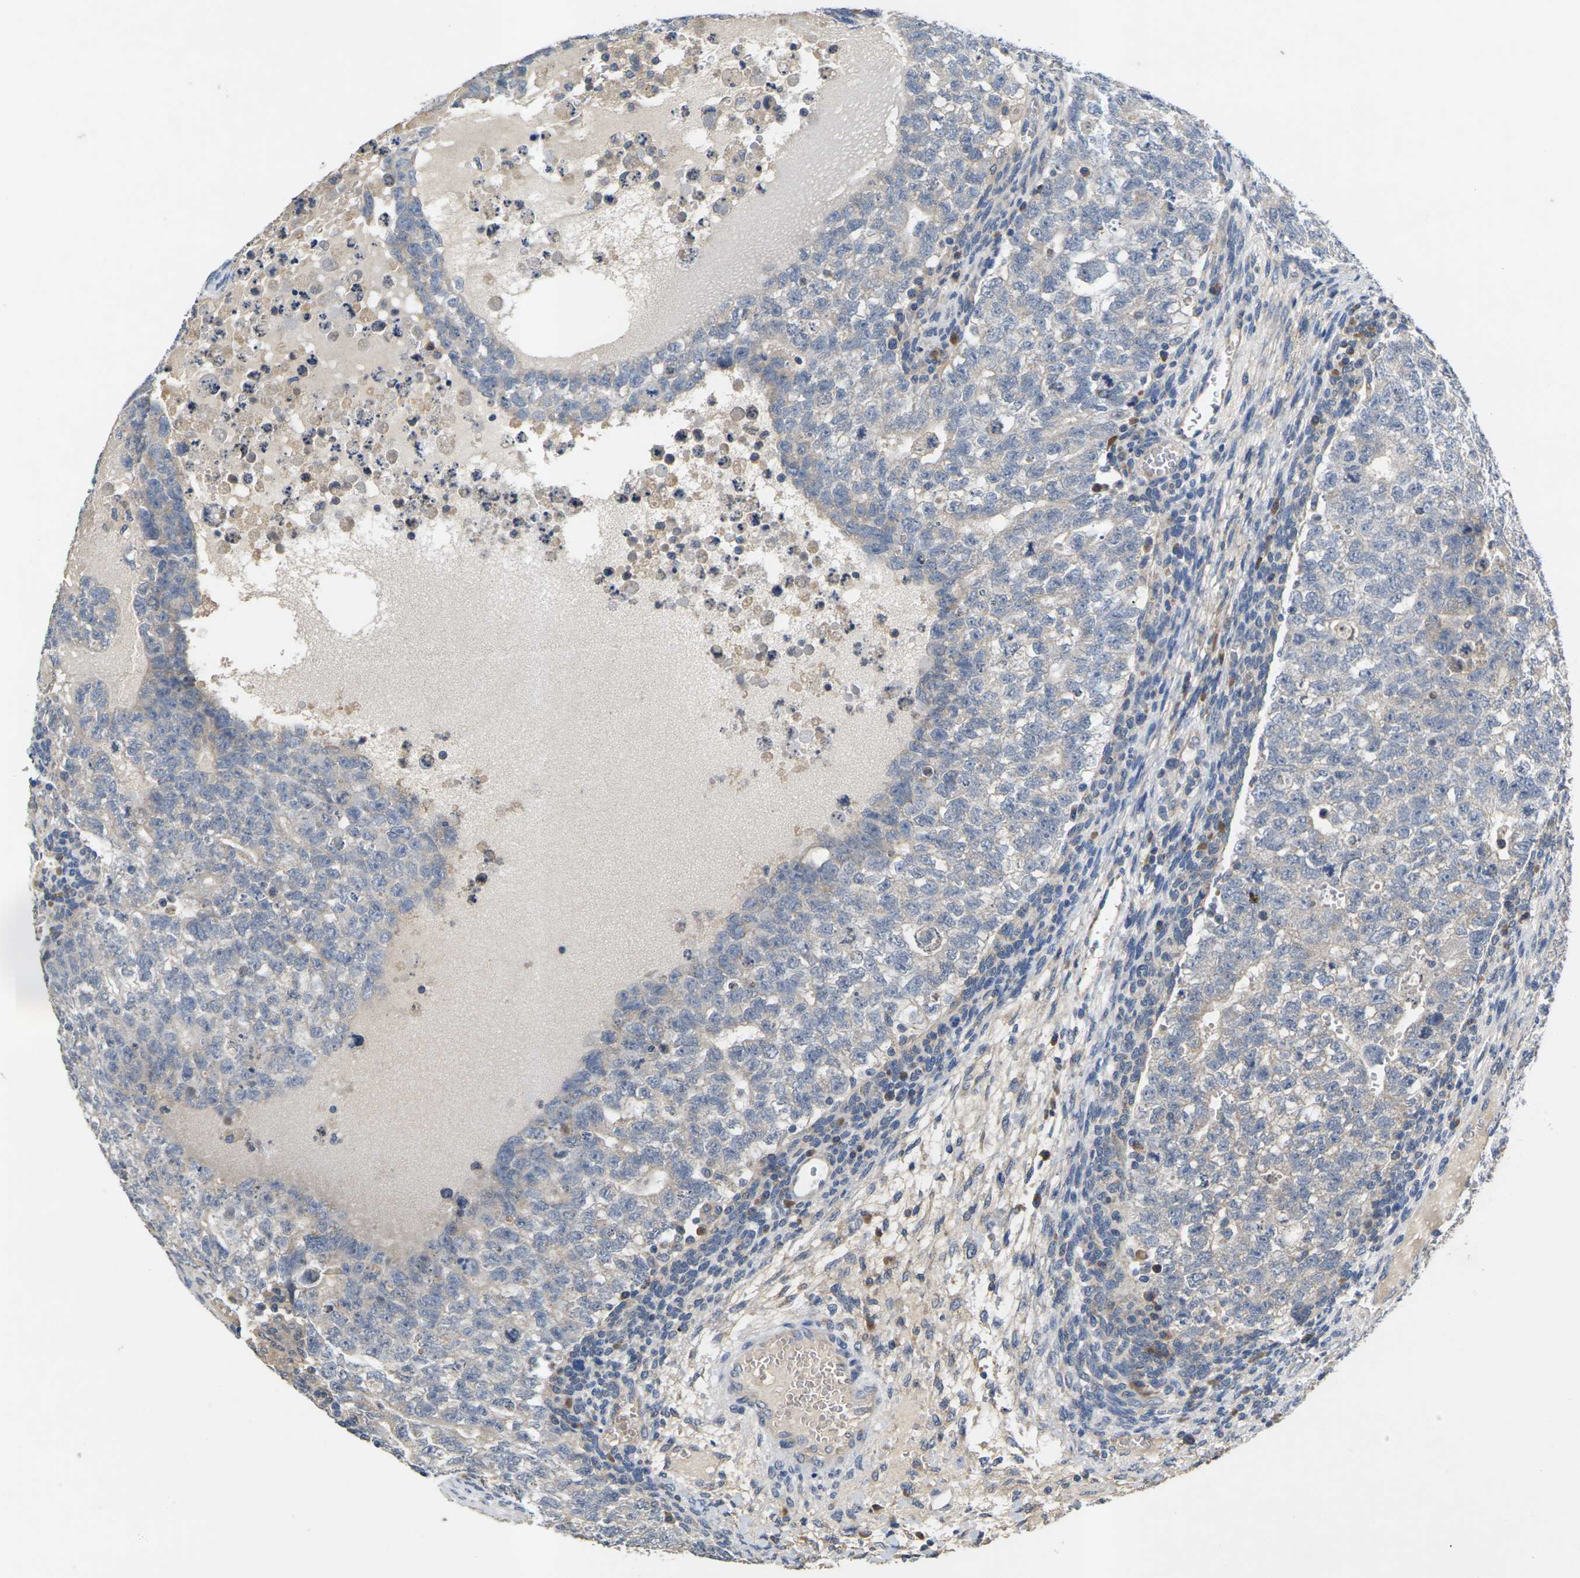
{"staining": {"intensity": "negative", "quantity": "none", "location": "none"}, "tissue": "testis cancer", "cell_type": "Tumor cells", "image_type": "cancer", "snomed": [{"axis": "morphology", "description": "Seminoma, NOS"}, {"axis": "morphology", "description": "Carcinoma, Embryonal, NOS"}, {"axis": "topography", "description": "Testis"}], "caption": "The micrograph reveals no significant staining in tumor cells of testis cancer. Brightfield microscopy of immunohistochemistry stained with DAB (3,3'-diaminobenzidine) (brown) and hematoxylin (blue), captured at high magnification.", "gene": "SLC2A2", "patient": {"sex": "male", "age": 38}}